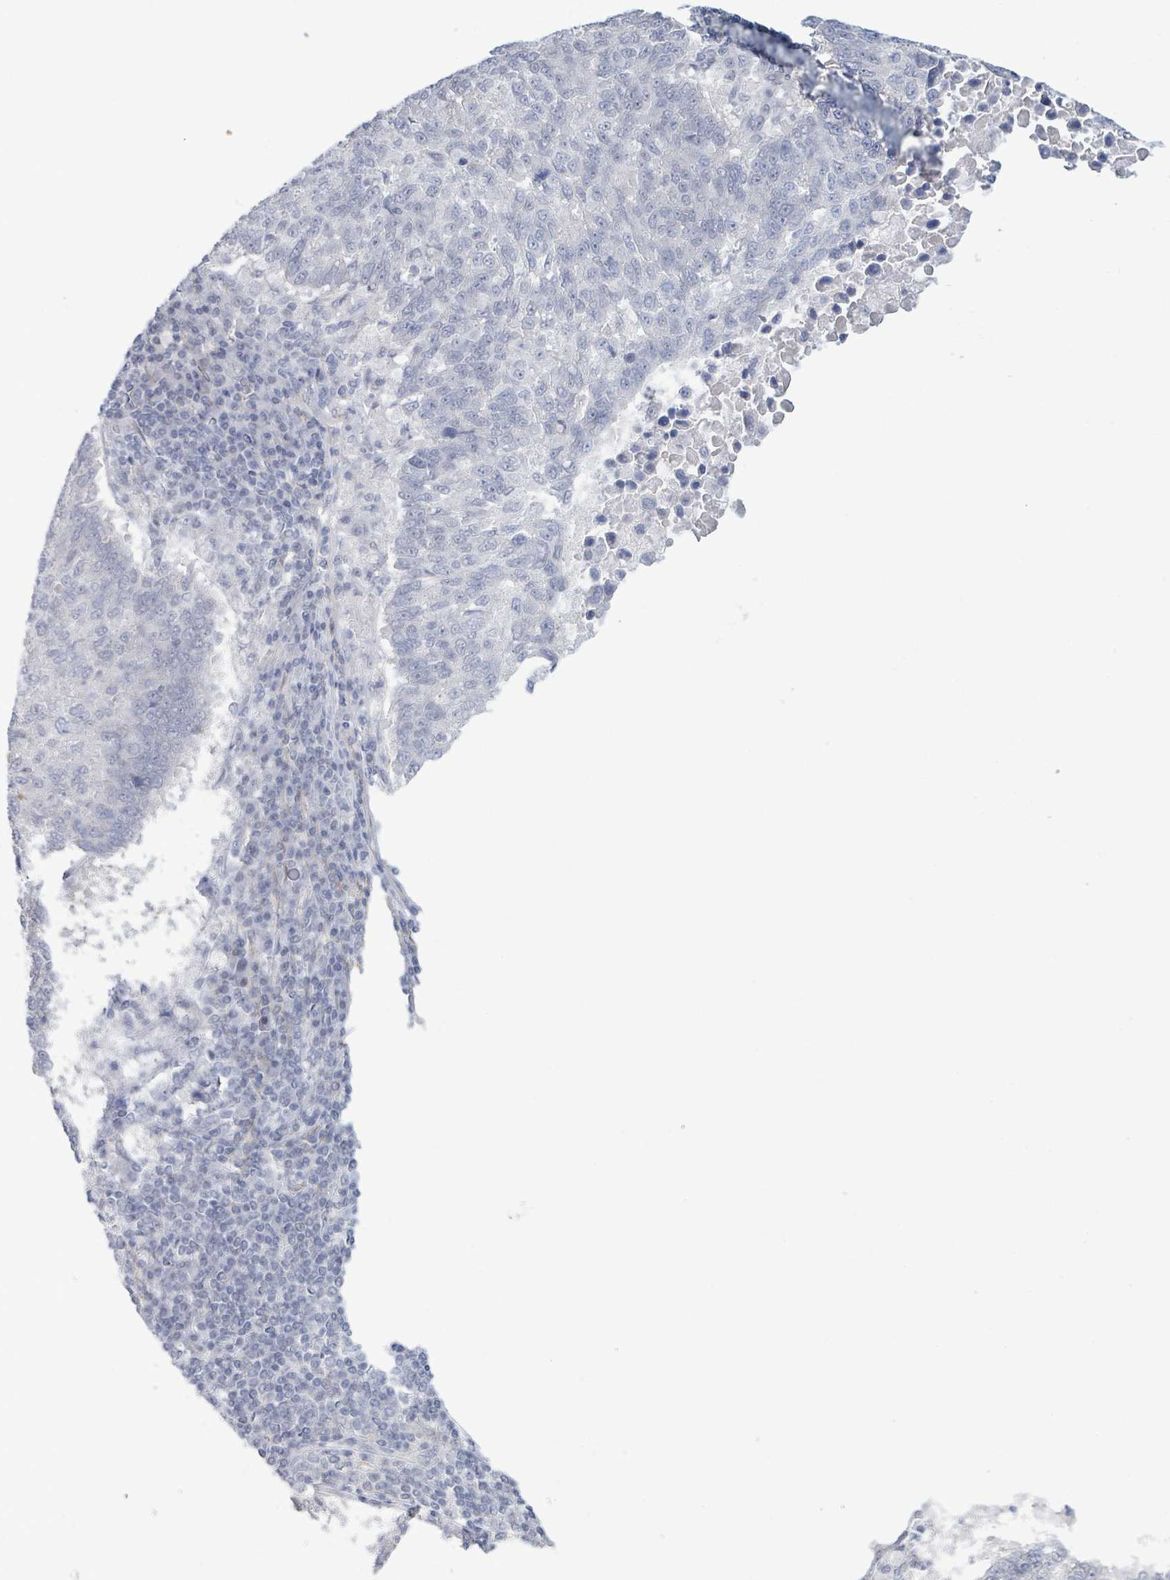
{"staining": {"intensity": "negative", "quantity": "none", "location": "none"}, "tissue": "lung cancer", "cell_type": "Tumor cells", "image_type": "cancer", "snomed": [{"axis": "morphology", "description": "Squamous cell carcinoma, NOS"}, {"axis": "topography", "description": "Lung"}], "caption": "Immunohistochemical staining of lung cancer shows no significant expression in tumor cells.", "gene": "DMRTC1B", "patient": {"sex": "male", "age": 73}}